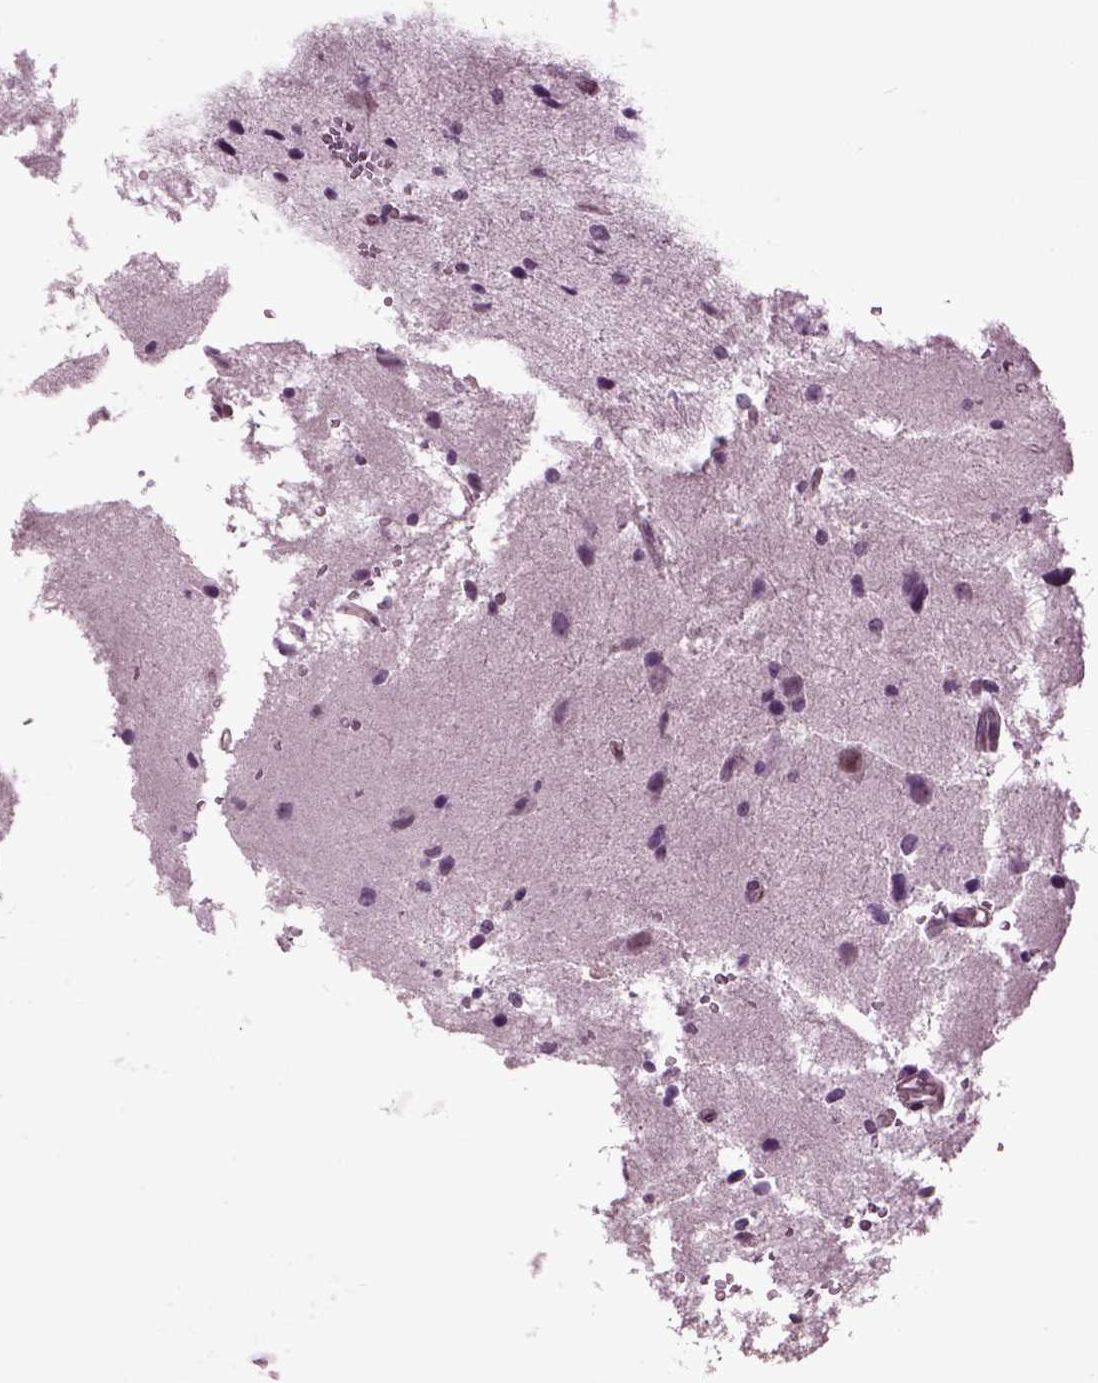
{"staining": {"intensity": "negative", "quantity": "none", "location": "none"}, "tissue": "glioma", "cell_type": "Tumor cells", "image_type": "cancer", "snomed": [{"axis": "morphology", "description": "Glioma, malignant, Low grade"}, {"axis": "topography", "description": "Brain"}], "caption": "There is no significant staining in tumor cells of glioma. (Immunohistochemistry, brightfield microscopy, high magnification).", "gene": "ODF3", "patient": {"sex": "female", "age": 32}}